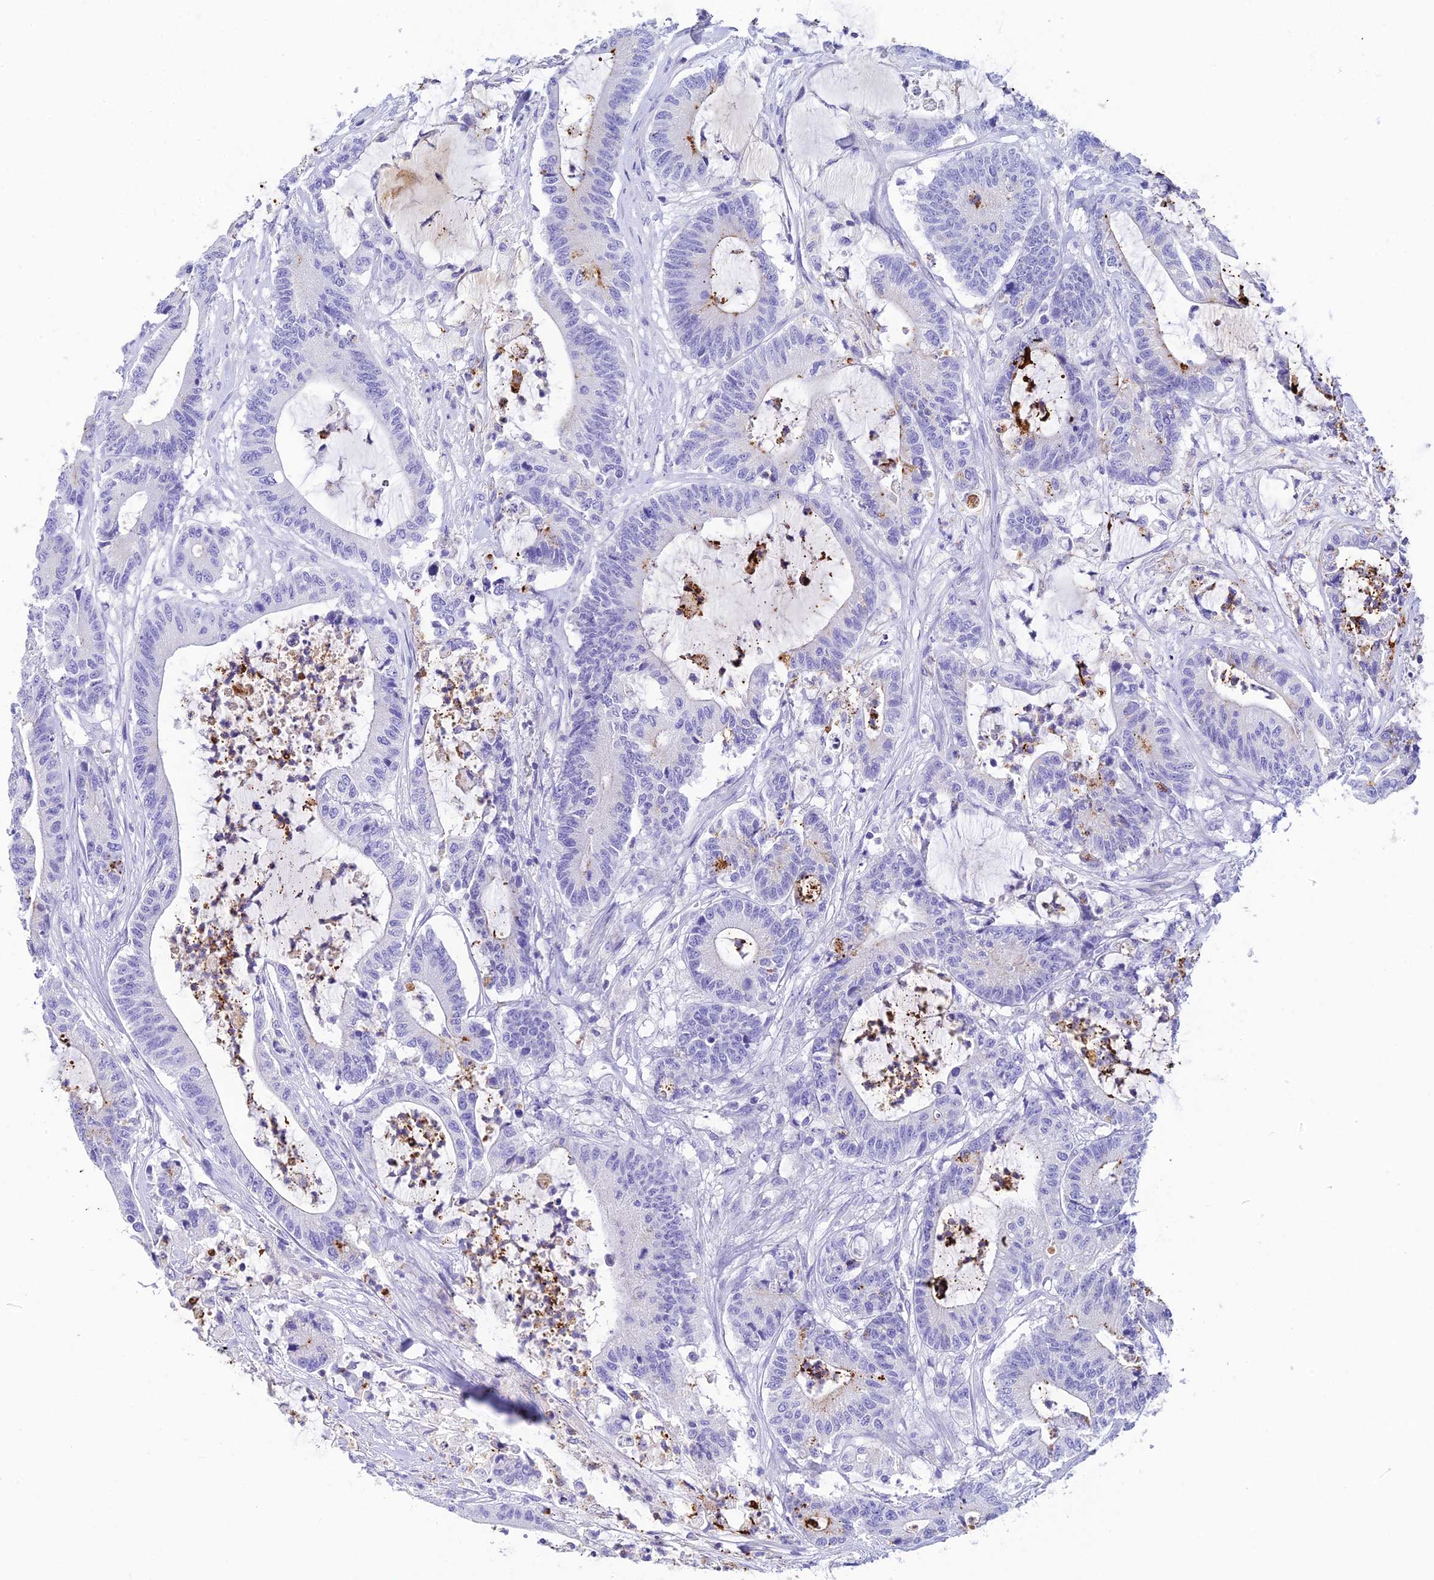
{"staining": {"intensity": "negative", "quantity": "none", "location": "none"}, "tissue": "colorectal cancer", "cell_type": "Tumor cells", "image_type": "cancer", "snomed": [{"axis": "morphology", "description": "Adenocarcinoma, NOS"}, {"axis": "topography", "description": "Colon"}], "caption": "DAB immunohistochemical staining of adenocarcinoma (colorectal) shows no significant positivity in tumor cells.", "gene": "C12orf29", "patient": {"sex": "female", "age": 84}}